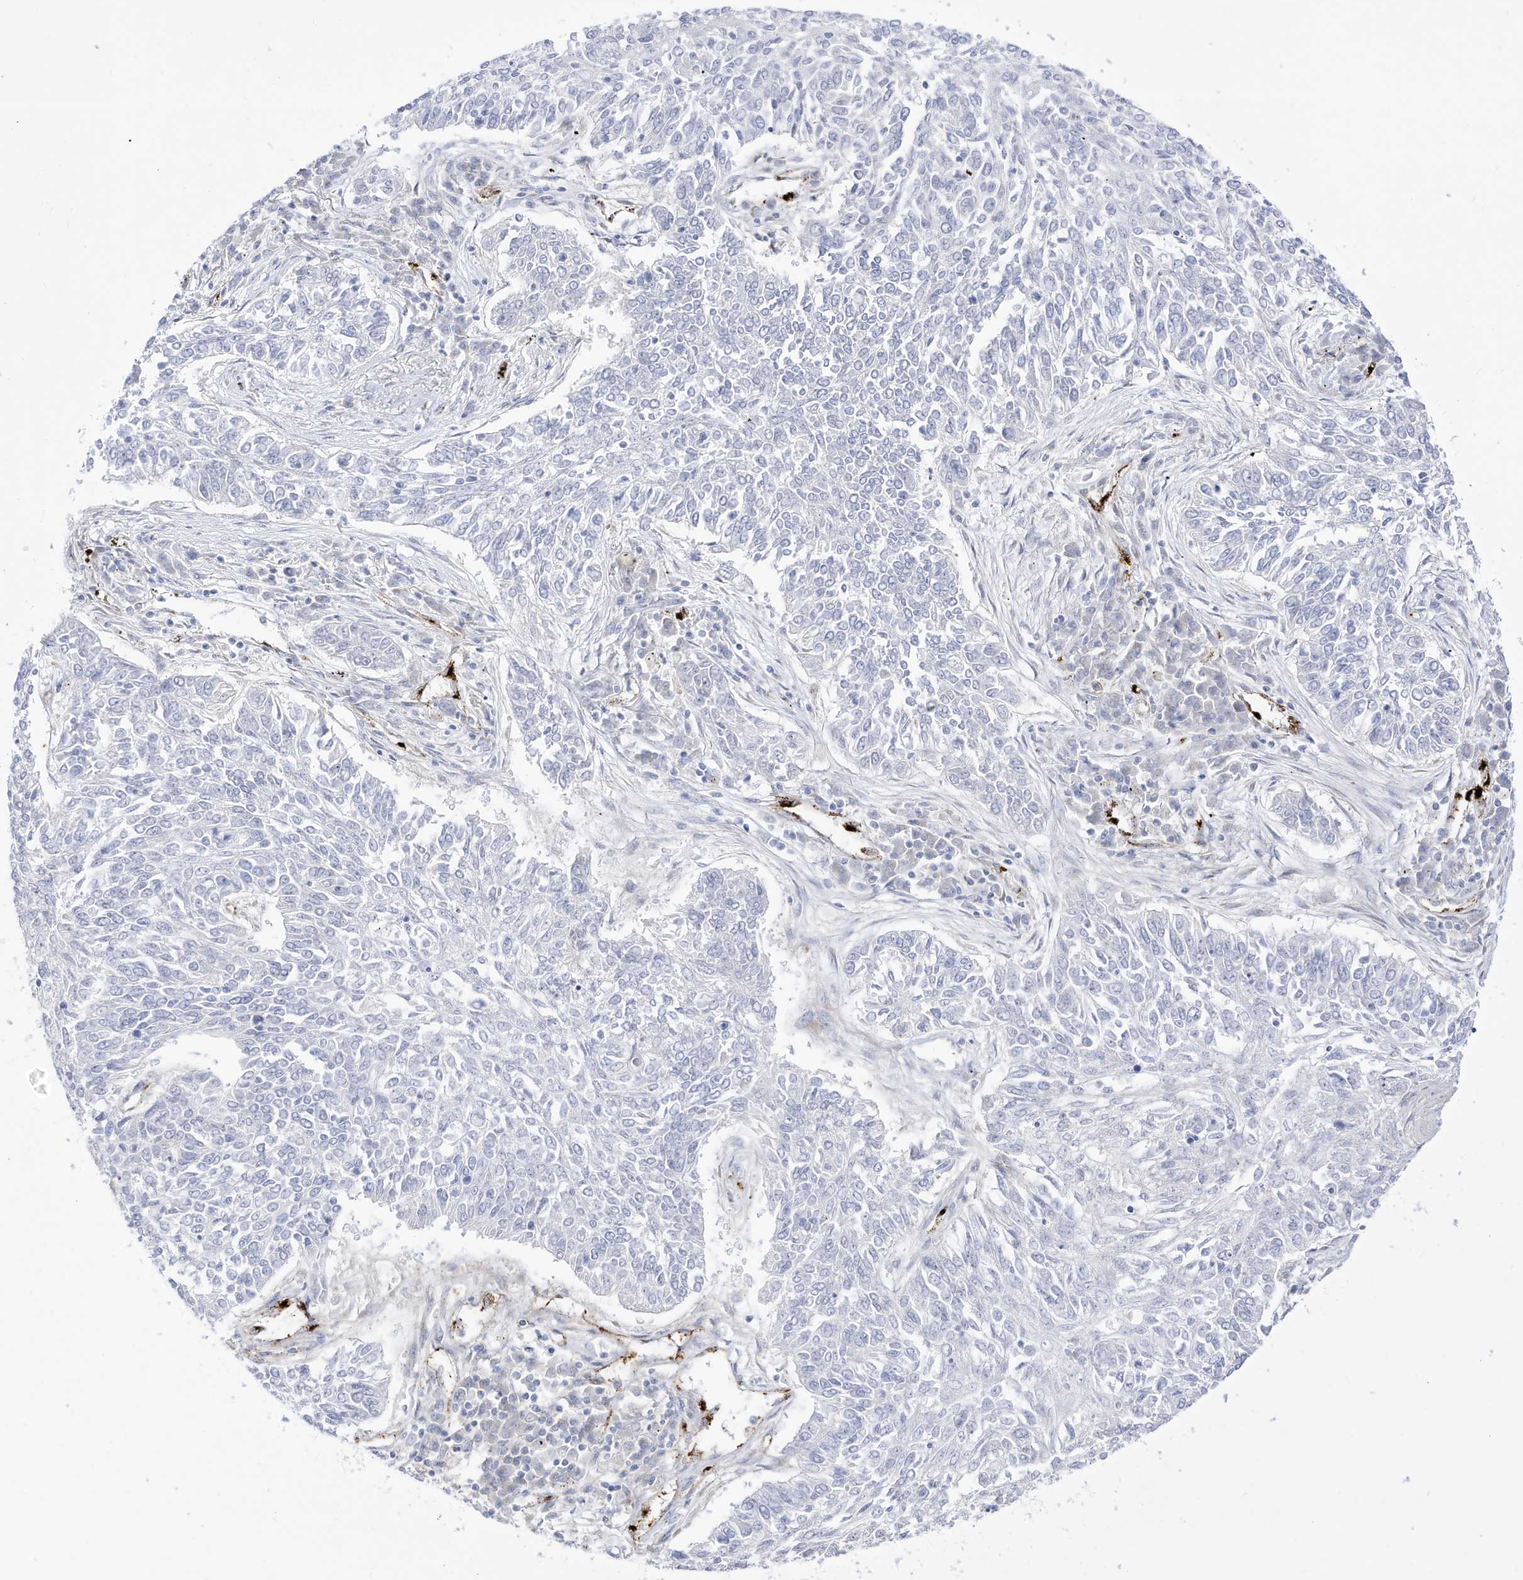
{"staining": {"intensity": "negative", "quantity": "none", "location": "none"}, "tissue": "lung cancer", "cell_type": "Tumor cells", "image_type": "cancer", "snomed": [{"axis": "morphology", "description": "Normal tissue, NOS"}, {"axis": "morphology", "description": "Squamous cell carcinoma, NOS"}, {"axis": "topography", "description": "Cartilage tissue"}, {"axis": "topography", "description": "Bronchus"}, {"axis": "topography", "description": "Lung"}], "caption": "This is an IHC micrograph of squamous cell carcinoma (lung). There is no positivity in tumor cells.", "gene": "ZGRF1", "patient": {"sex": "female", "age": 49}}